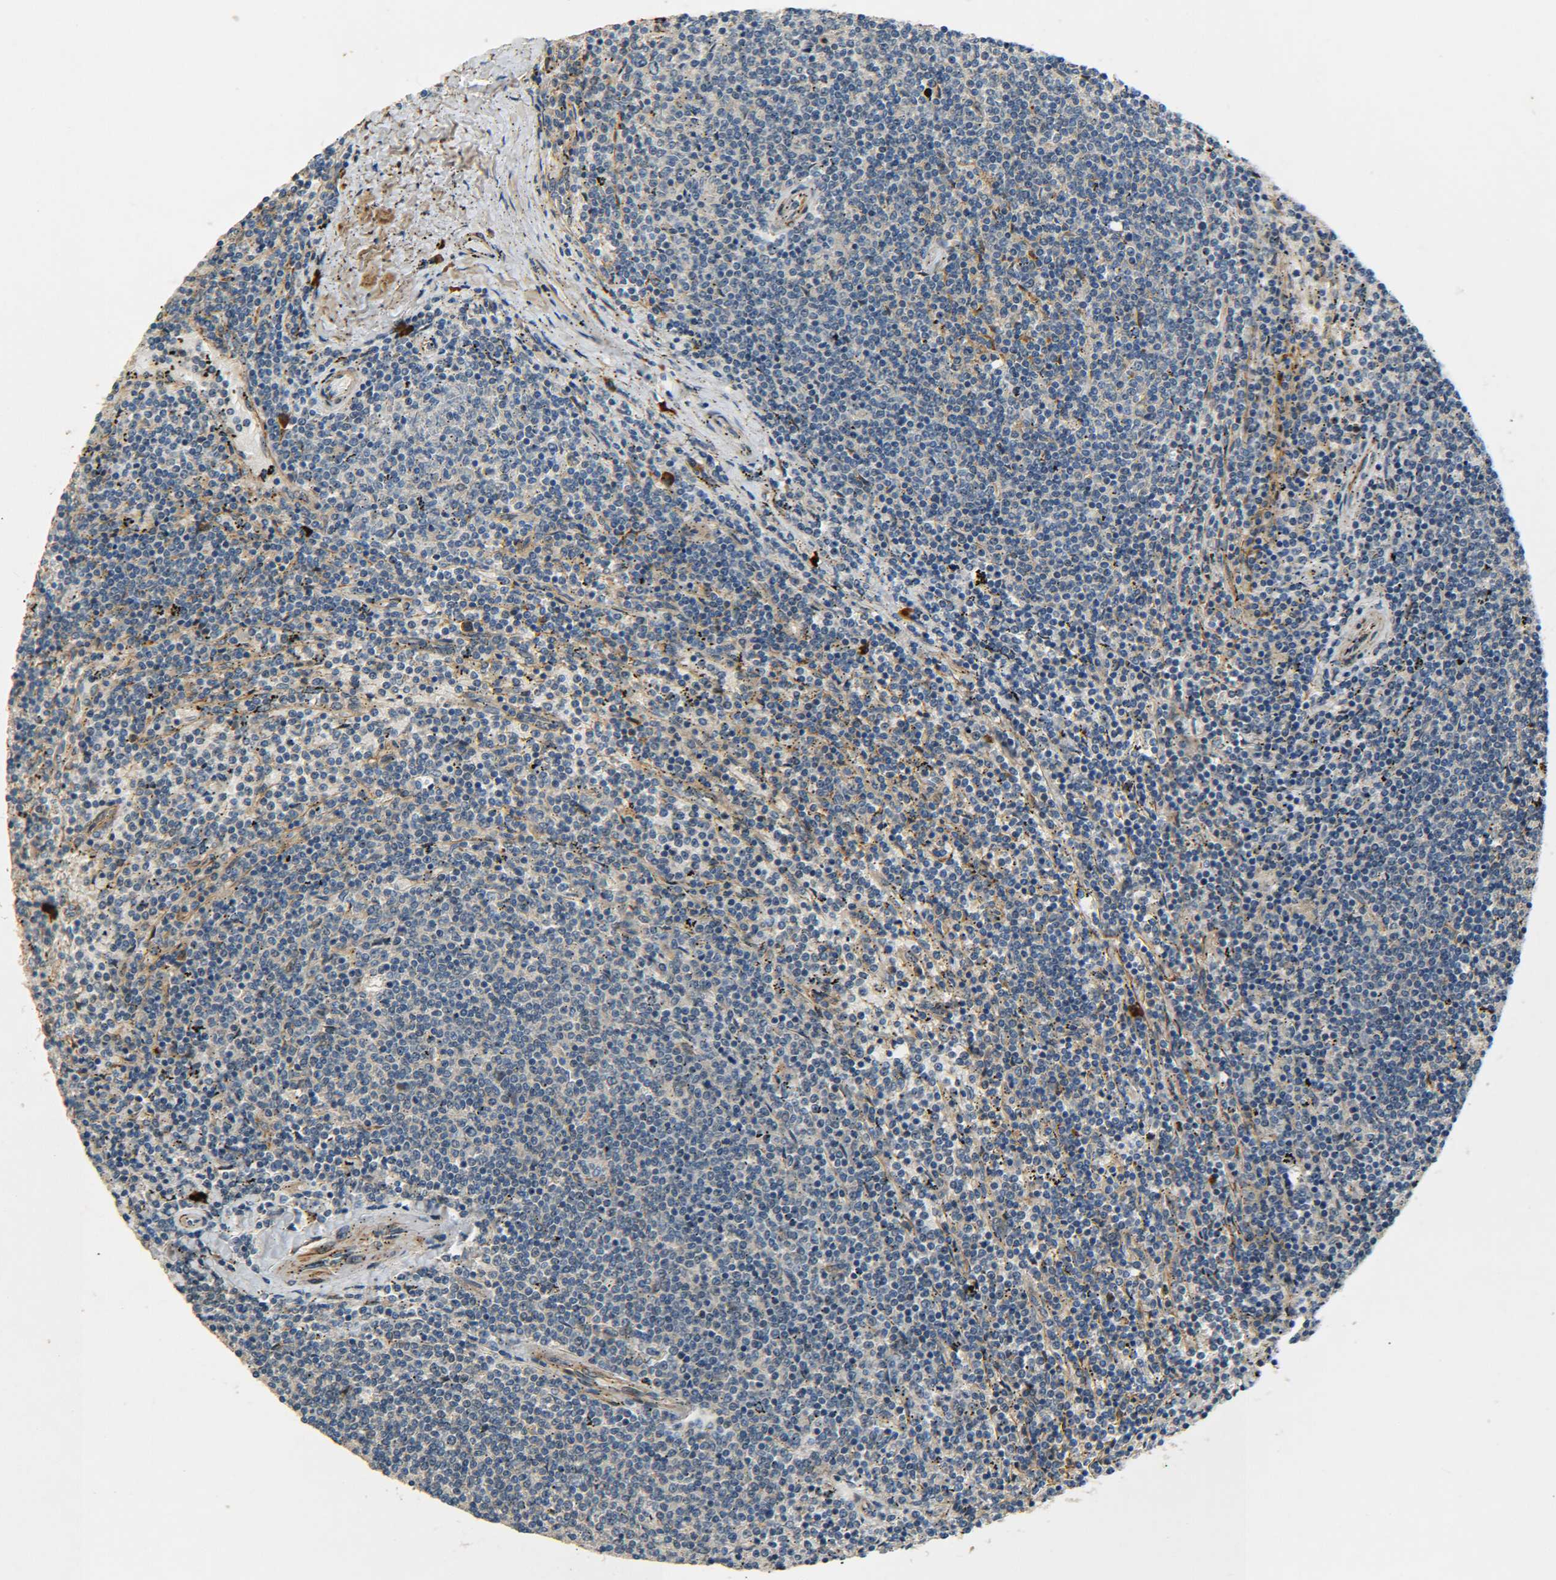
{"staining": {"intensity": "negative", "quantity": "none", "location": "none"}, "tissue": "lymphoma", "cell_type": "Tumor cells", "image_type": "cancer", "snomed": [{"axis": "morphology", "description": "Malignant lymphoma, non-Hodgkin's type, Low grade"}, {"axis": "topography", "description": "Spleen"}], "caption": "Tumor cells are negative for protein expression in human lymphoma.", "gene": "MEIS1", "patient": {"sex": "female", "age": 50}}